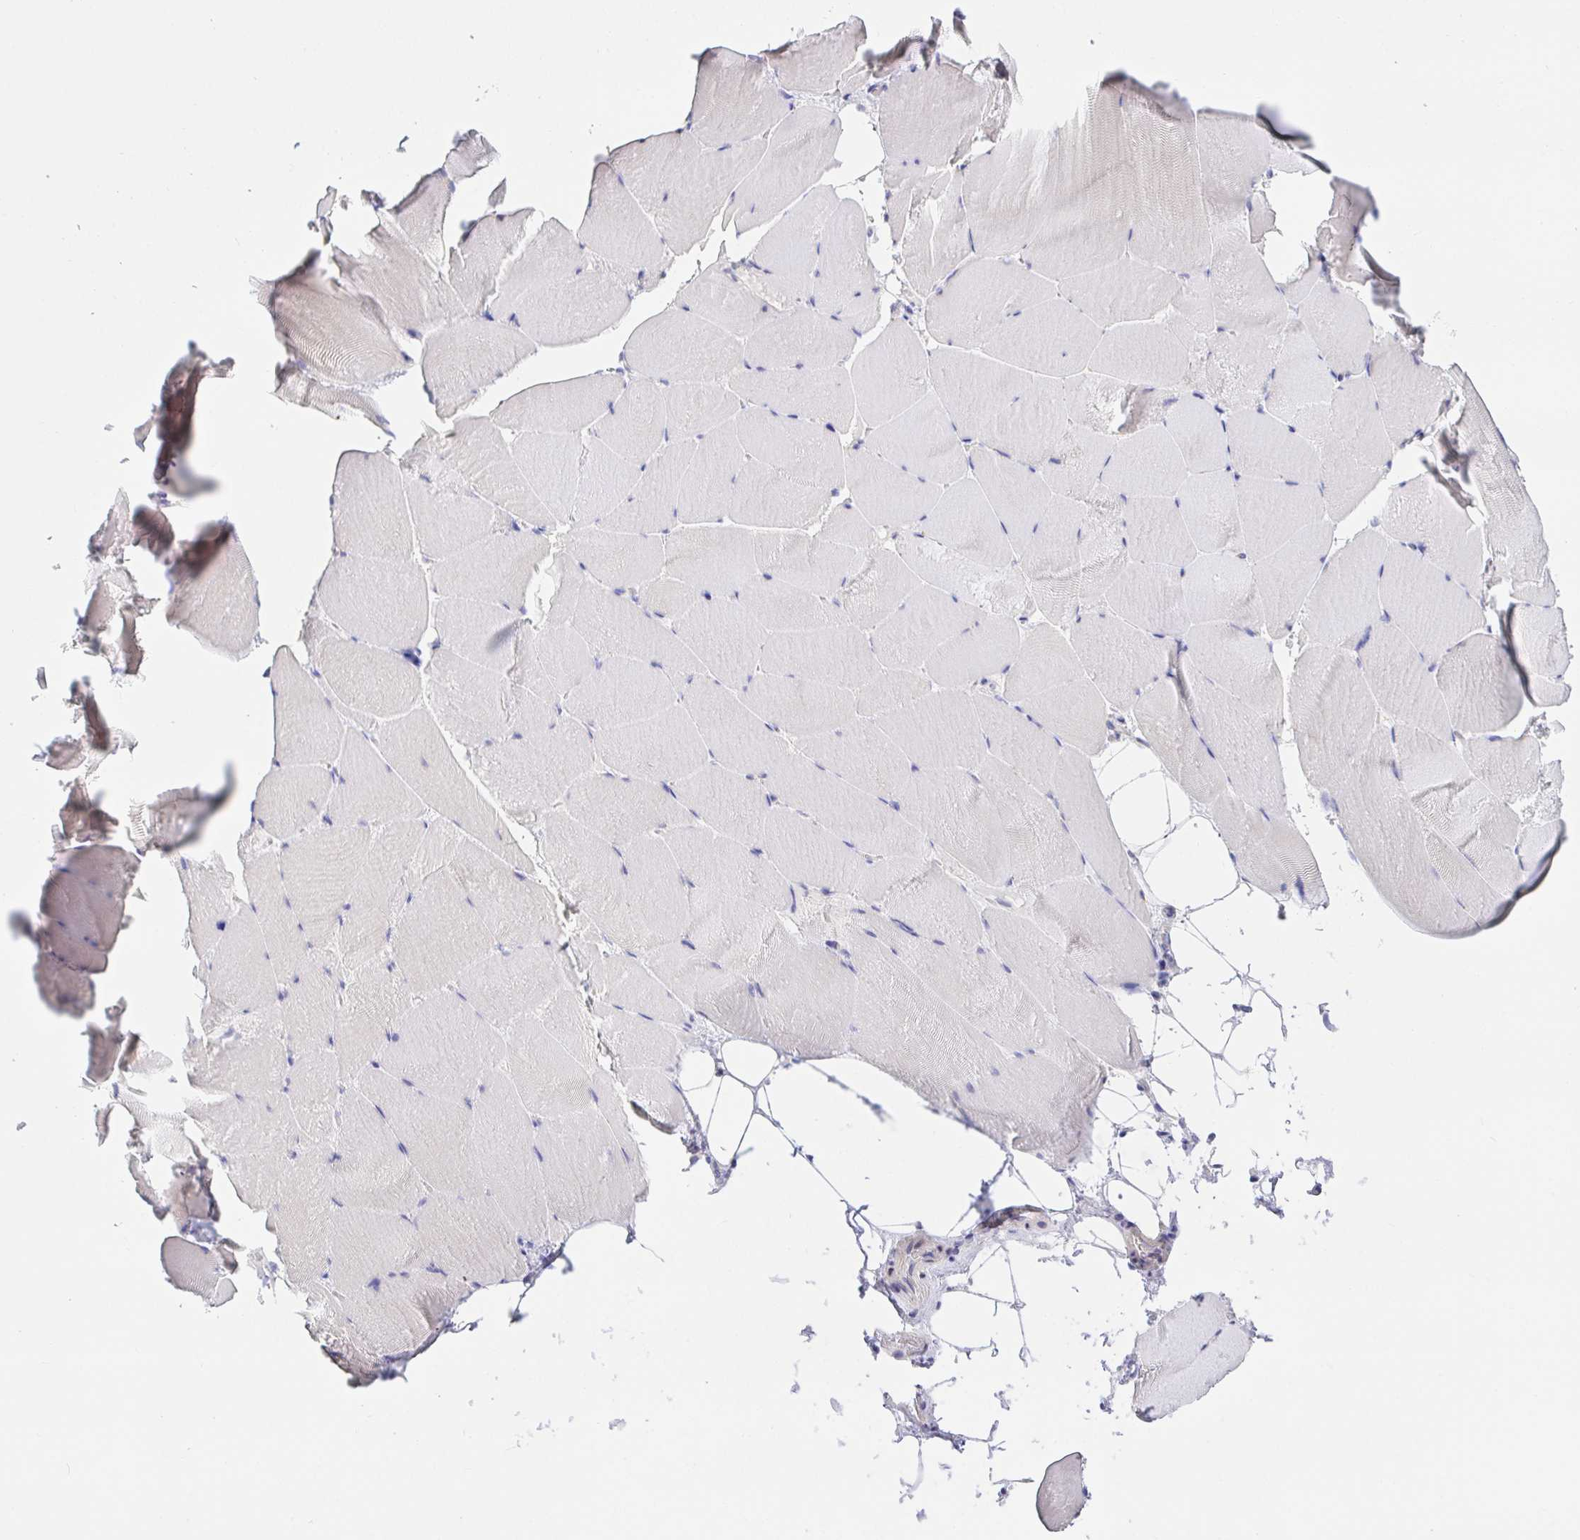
{"staining": {"intensity": "negative", "quantity": "none", "location": "none"}, "tissue": "skeletal muscle", "cell_type": "Myocytes", "image_type": "normal", "snomed": [{"axis": "morphology", "description": "Normal tissue, NOS"}, {"axis": "topography", "description": "Skeletal muscle"}], "caption": "Immunohistochemical staining of normal human skeletal muscle exhibits no significant expression in myocytes. (DAB immunohistochemistry visualized using brightfield microscopy, high magnification).", "gene": "SKAP1", "patient": {"sex": "female", "age": 64}}